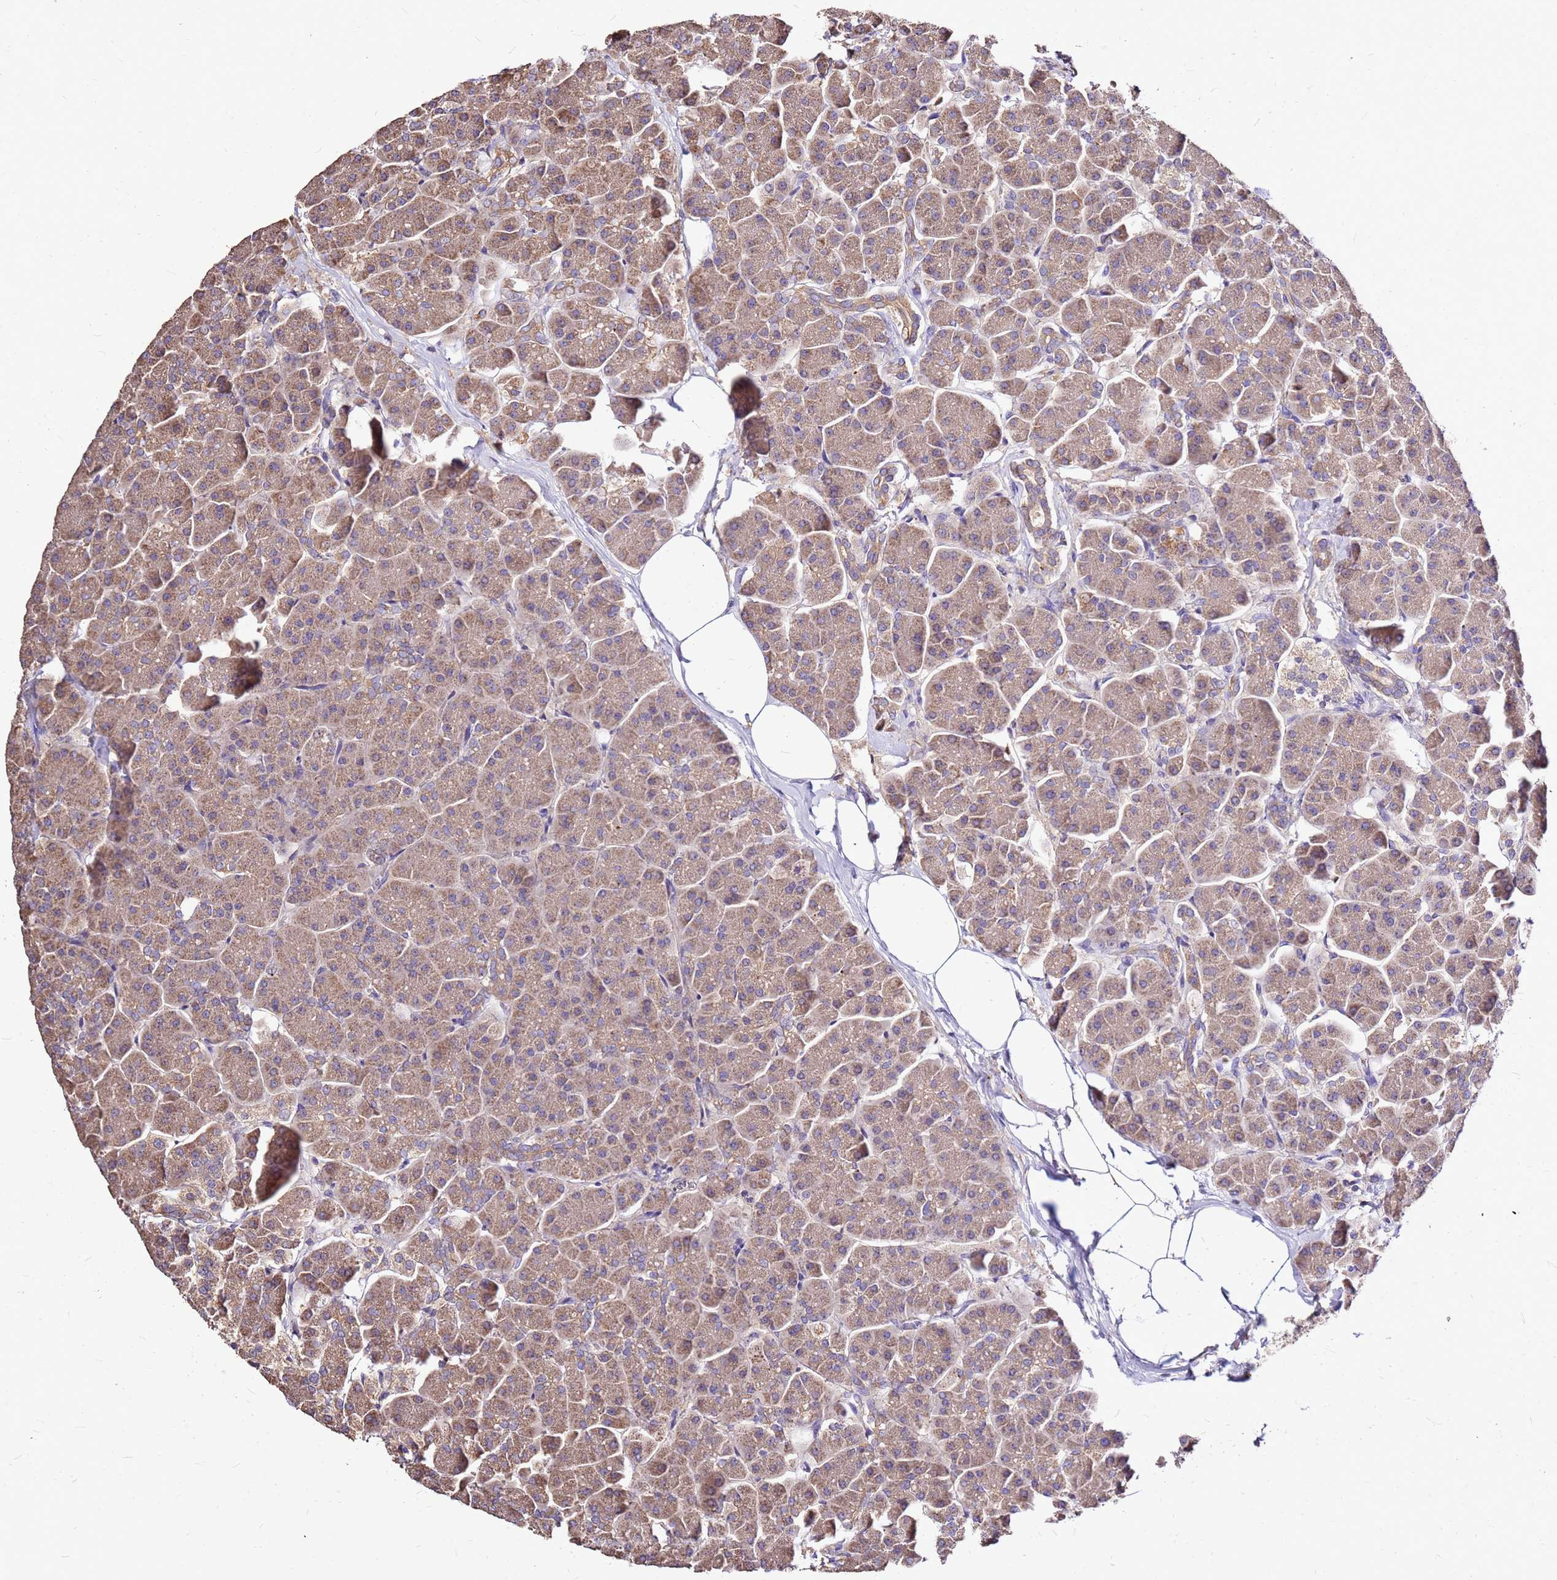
{"staining": {"intensity": "moderate", "quantity": ">75%", "location": "cytoplasmic/membranous"}, "tissue": "pancreas", "cell_type": "Exocrine glandular cells", "image_type": "normal", "snomed": [{"axis": "morphology", "description": "Normal tissue, NOS"}, {"axis": "topography", "description": "Pancreas"}, {"axis": "topography", "description": "Peripheral nerve tissue"}], "caption": "Protein positivity by immunohistochemistry (IHC) exhibits moderate cytoplasmic/membranous staining in about >75% of exocrine glandular cells in unremarkable pancreas. (Stains: DAB in brown, nuclei in blue, Microscopy: brightfield microscopy at high magnification).", "gene": "EXD3", "patient": {"sex": "male", "age": 54}}